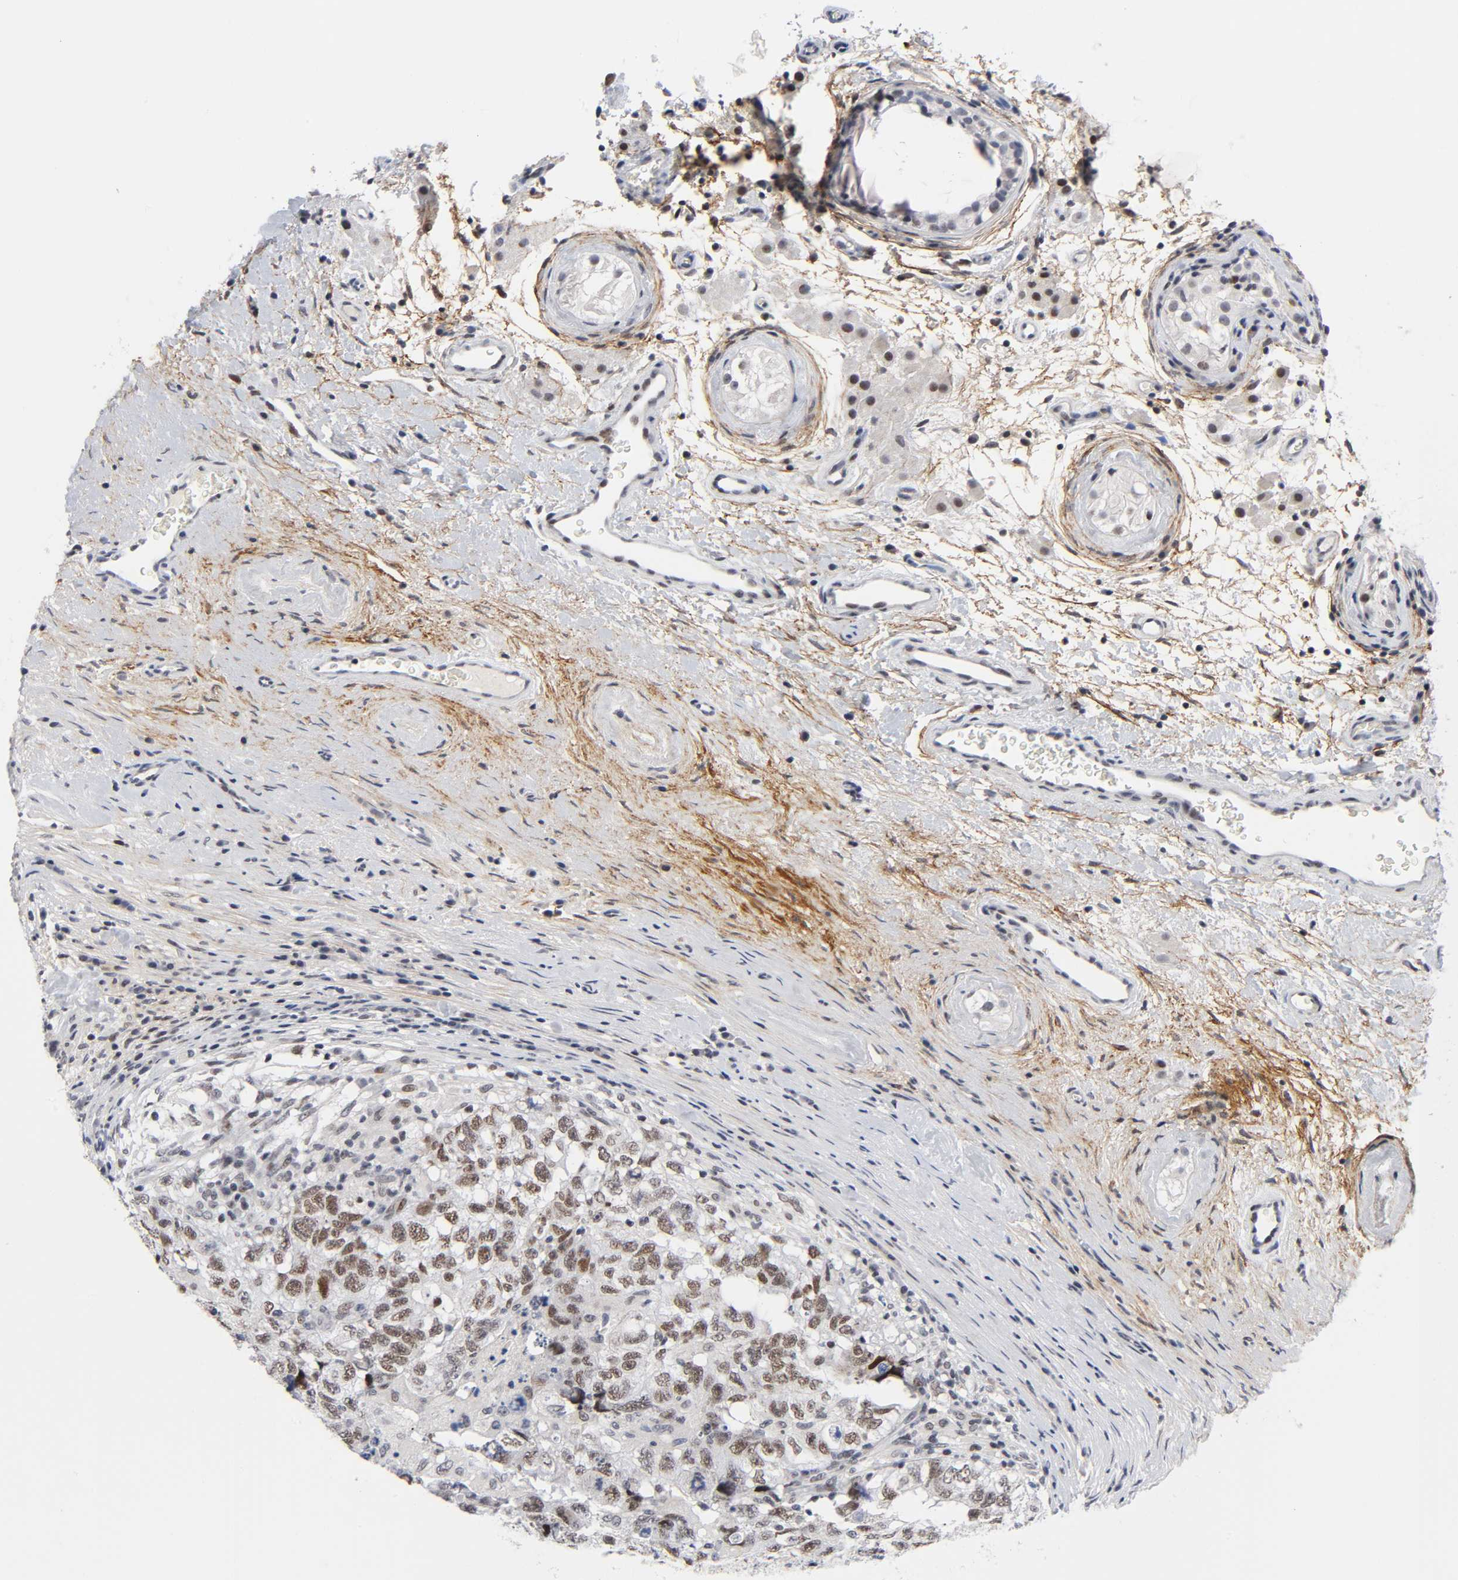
{"staining": {"intensity": "moderate", "quantity": "25%-75%", "location": "nuclear"}, "tissue": "testis cancer", "cell_type": "Tumor cells", "image_type": "cancer", "snomed": [{"axis": "morphology", "description": "Carcinoma, Embryonal, NOS"}, {"axis": "topography", "description": "Testis"}], "caption": "The immunohistochemical stain labels moderate nuclear positivity in tumor cells of testis cancer tissue. Nuclei are stained in blue.", "gene": "DIDO1", "patient": {"sex": "male", "age": 21}}